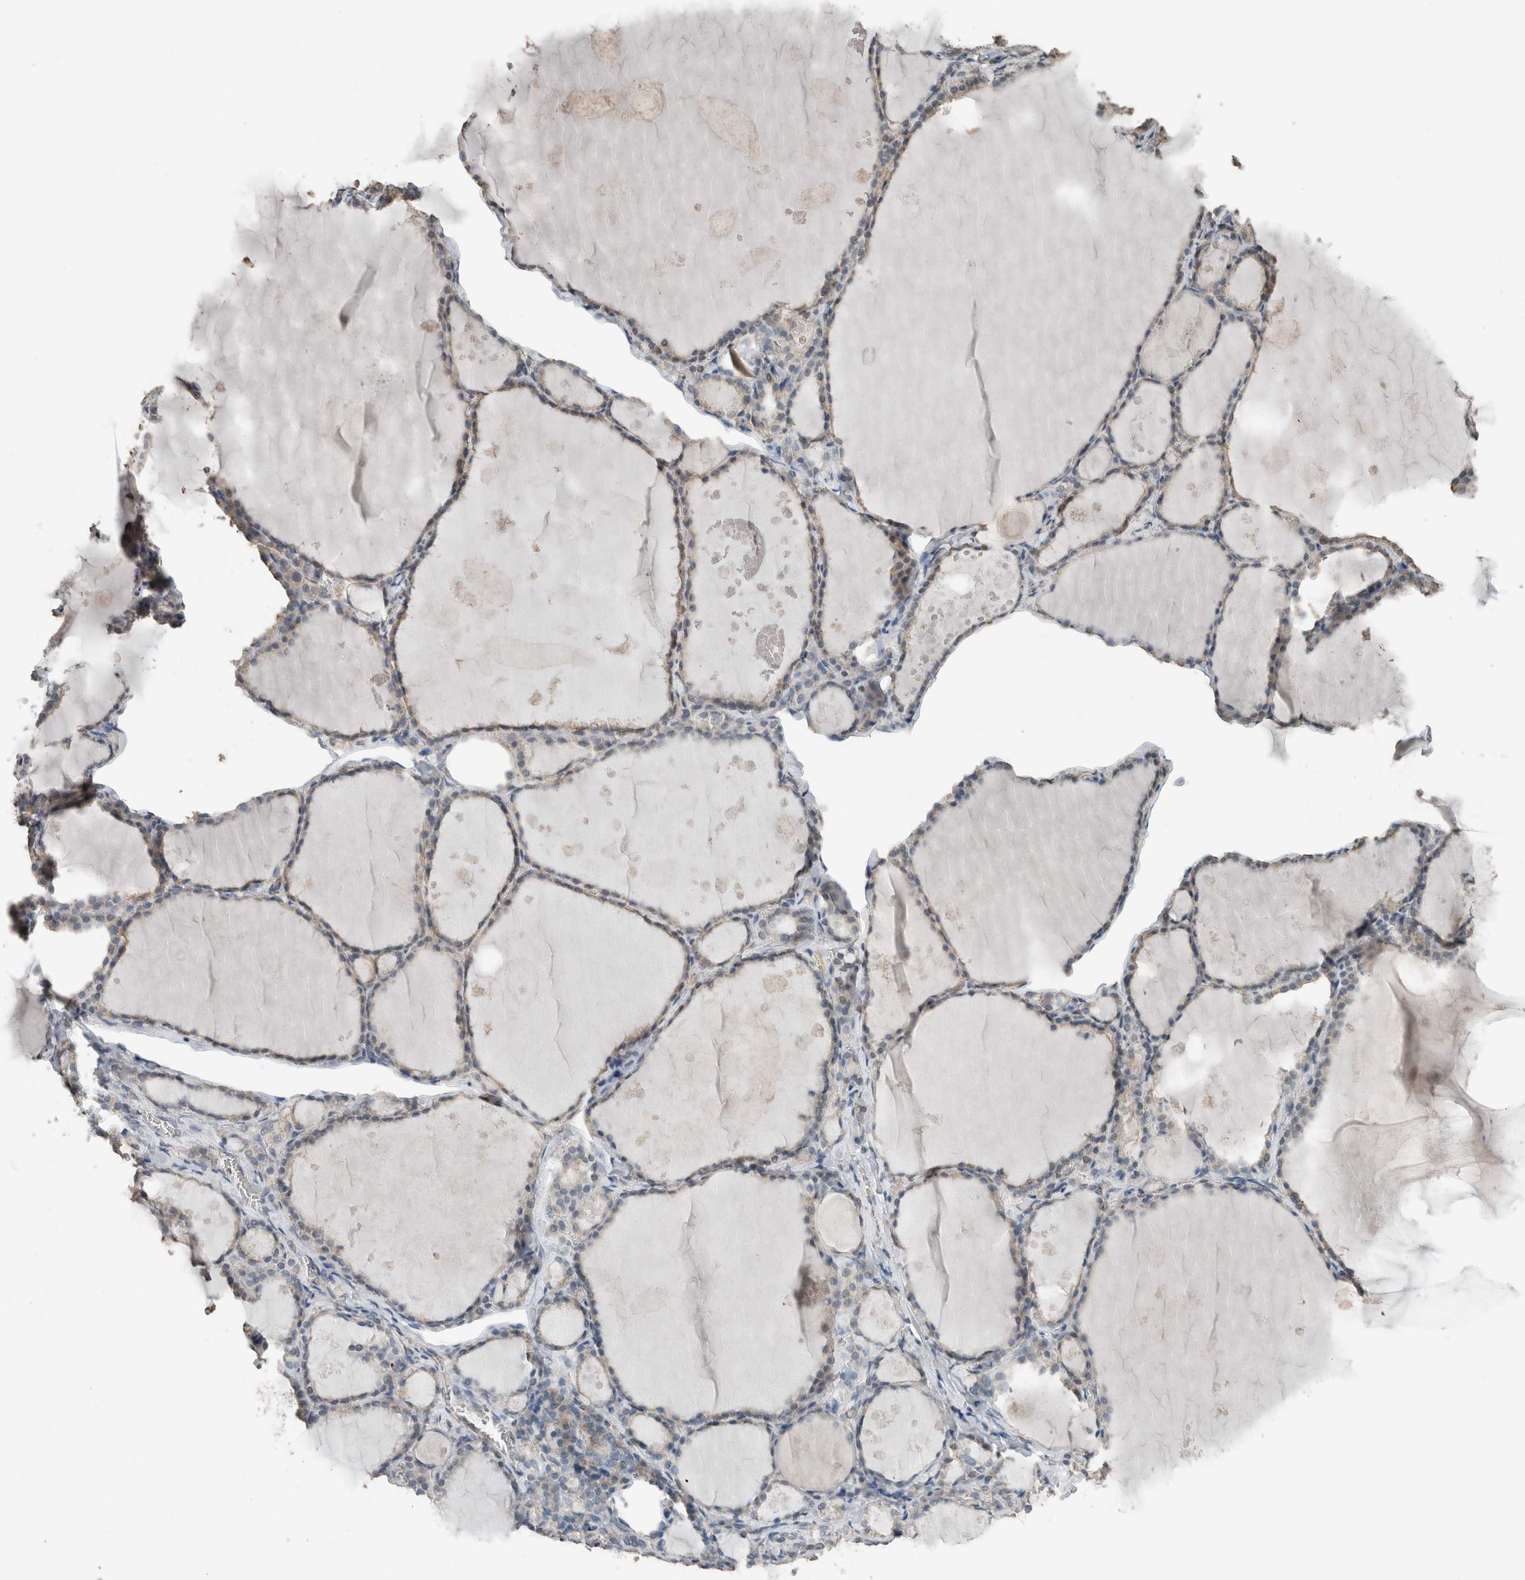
{"staining": {"intensity": "moderate", "quantity": "25%-75%", "location": "cytoplasmic/membranous"}, "tissue": "thyroid gland", "cell_type": "Glandular cells", "image_type": "normal", "snomed": [{"axis": "morphology", "description": "Normal tissue, NOS"}, {"axis": "topography", "description": "Thyroid gland"}], "caption": "About 25%-75% of glandular cells in benign human thyroid gland reveal moderate cytoplasmic/membranous protein expression as visualized by brown immunohistochemical staining.", "gene": "ACVR2B", "patient": {"sex": "male", "age": 56}}